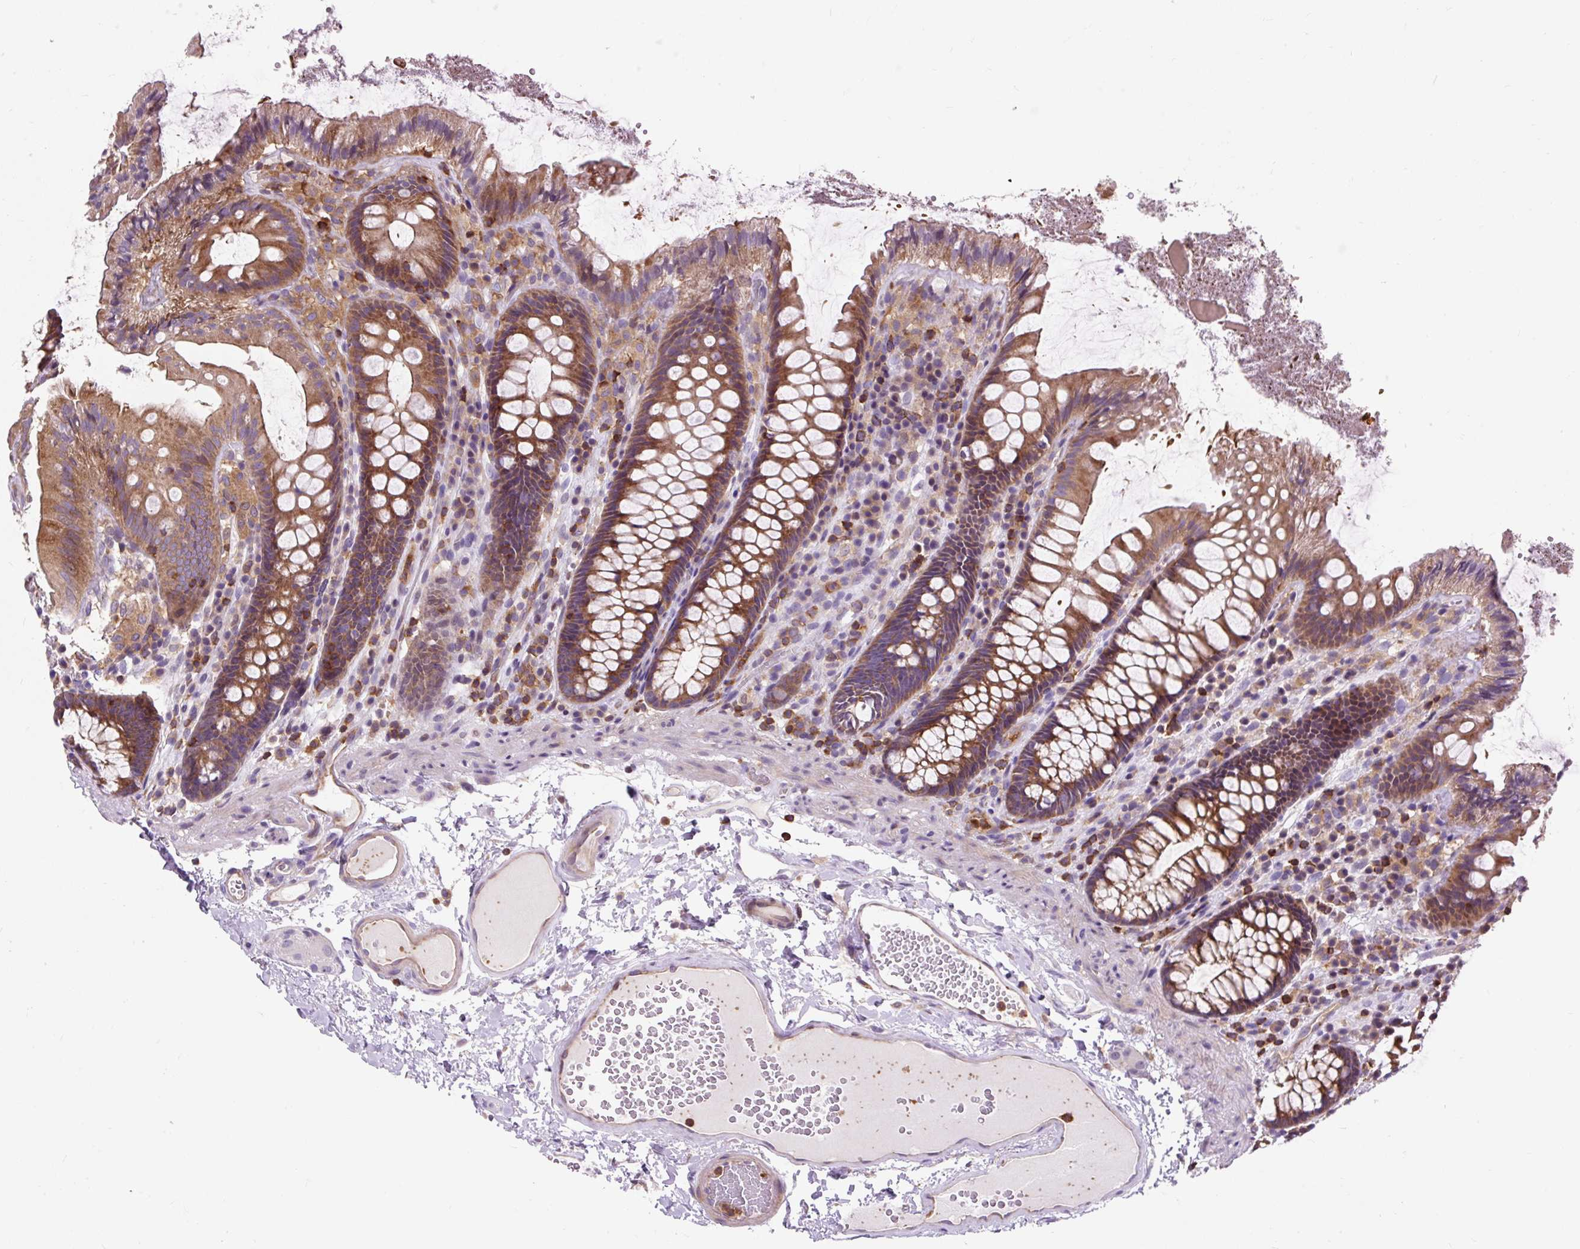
{"staining": {"intensity": "moderate", "quantity": ">75%", "location": "cytoplasmic/membranous"}, "tissue": "colon", "cell_type": "Endothelial cells", "image_type": "normal", "snomed": [{"axis": "morphology", "description": "Normal tissue, NOS"}, {"axis": "topography", "description": "Colon"}], "caption": "This is a micrograph of IHC staining of benign colon, which shows moderate positivity in the cytoplasmic/membranous of endothelial cells.", "gene": "CISD3", "patient": {"sex": "male", "age": 84}}